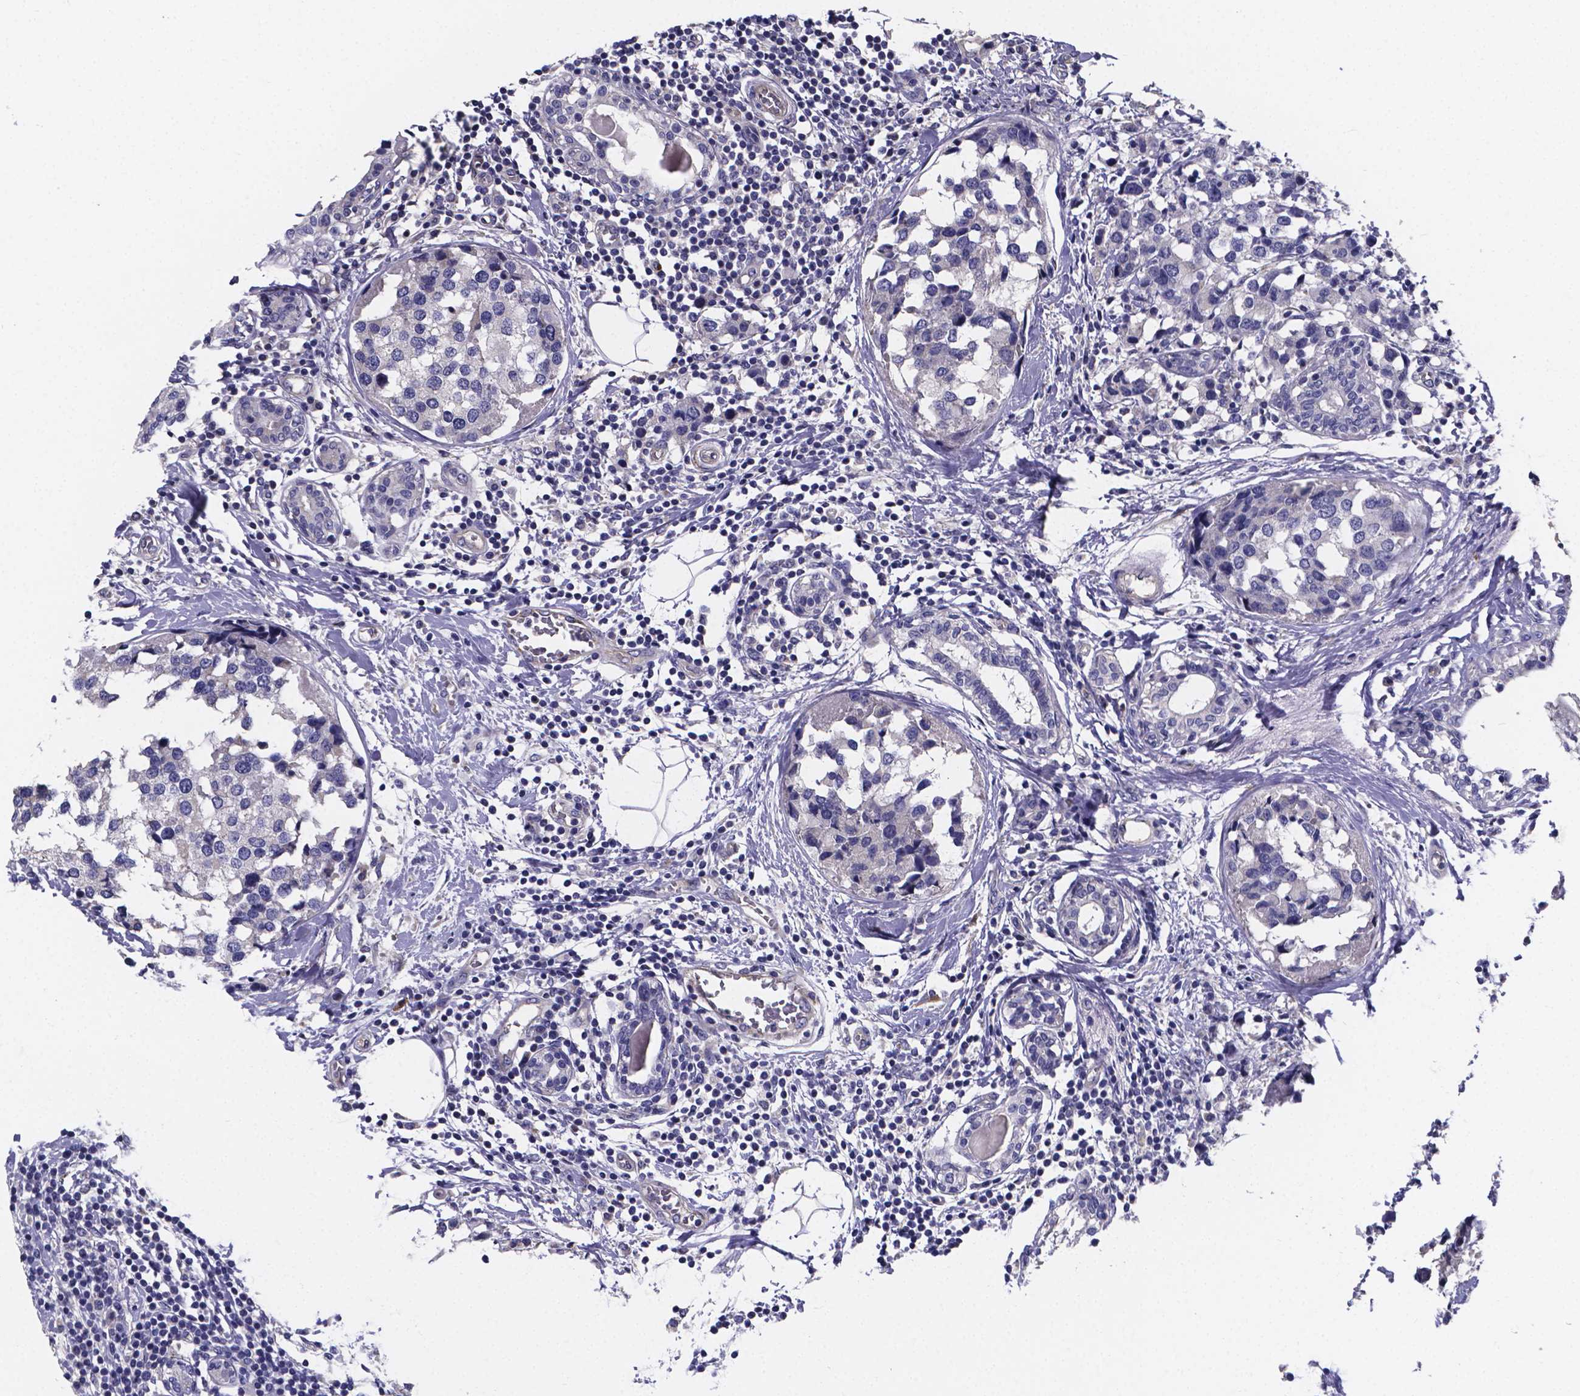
{"staining": {"intensity": "negative", "quantity": "none", "location": "none"}, "tissue": "breast cancer", "cell_type": "Tumor cells", "image_type": "cancer", "snomed": [{"axis": "morphology", "description": "Lobular carcinoma"}, {"axis": "topography", "description": "Breast"}], "caption": "Immunohistochemistry of breast cancer (lobular carcinoma) shows no positivity in tumor cells. (Brightfield microscopy of DAB (3,3'-diaminobenzidine) IHC at high magnification).", "gene": "SFRP4", "patient": {"sex": "female", "age": 59}}